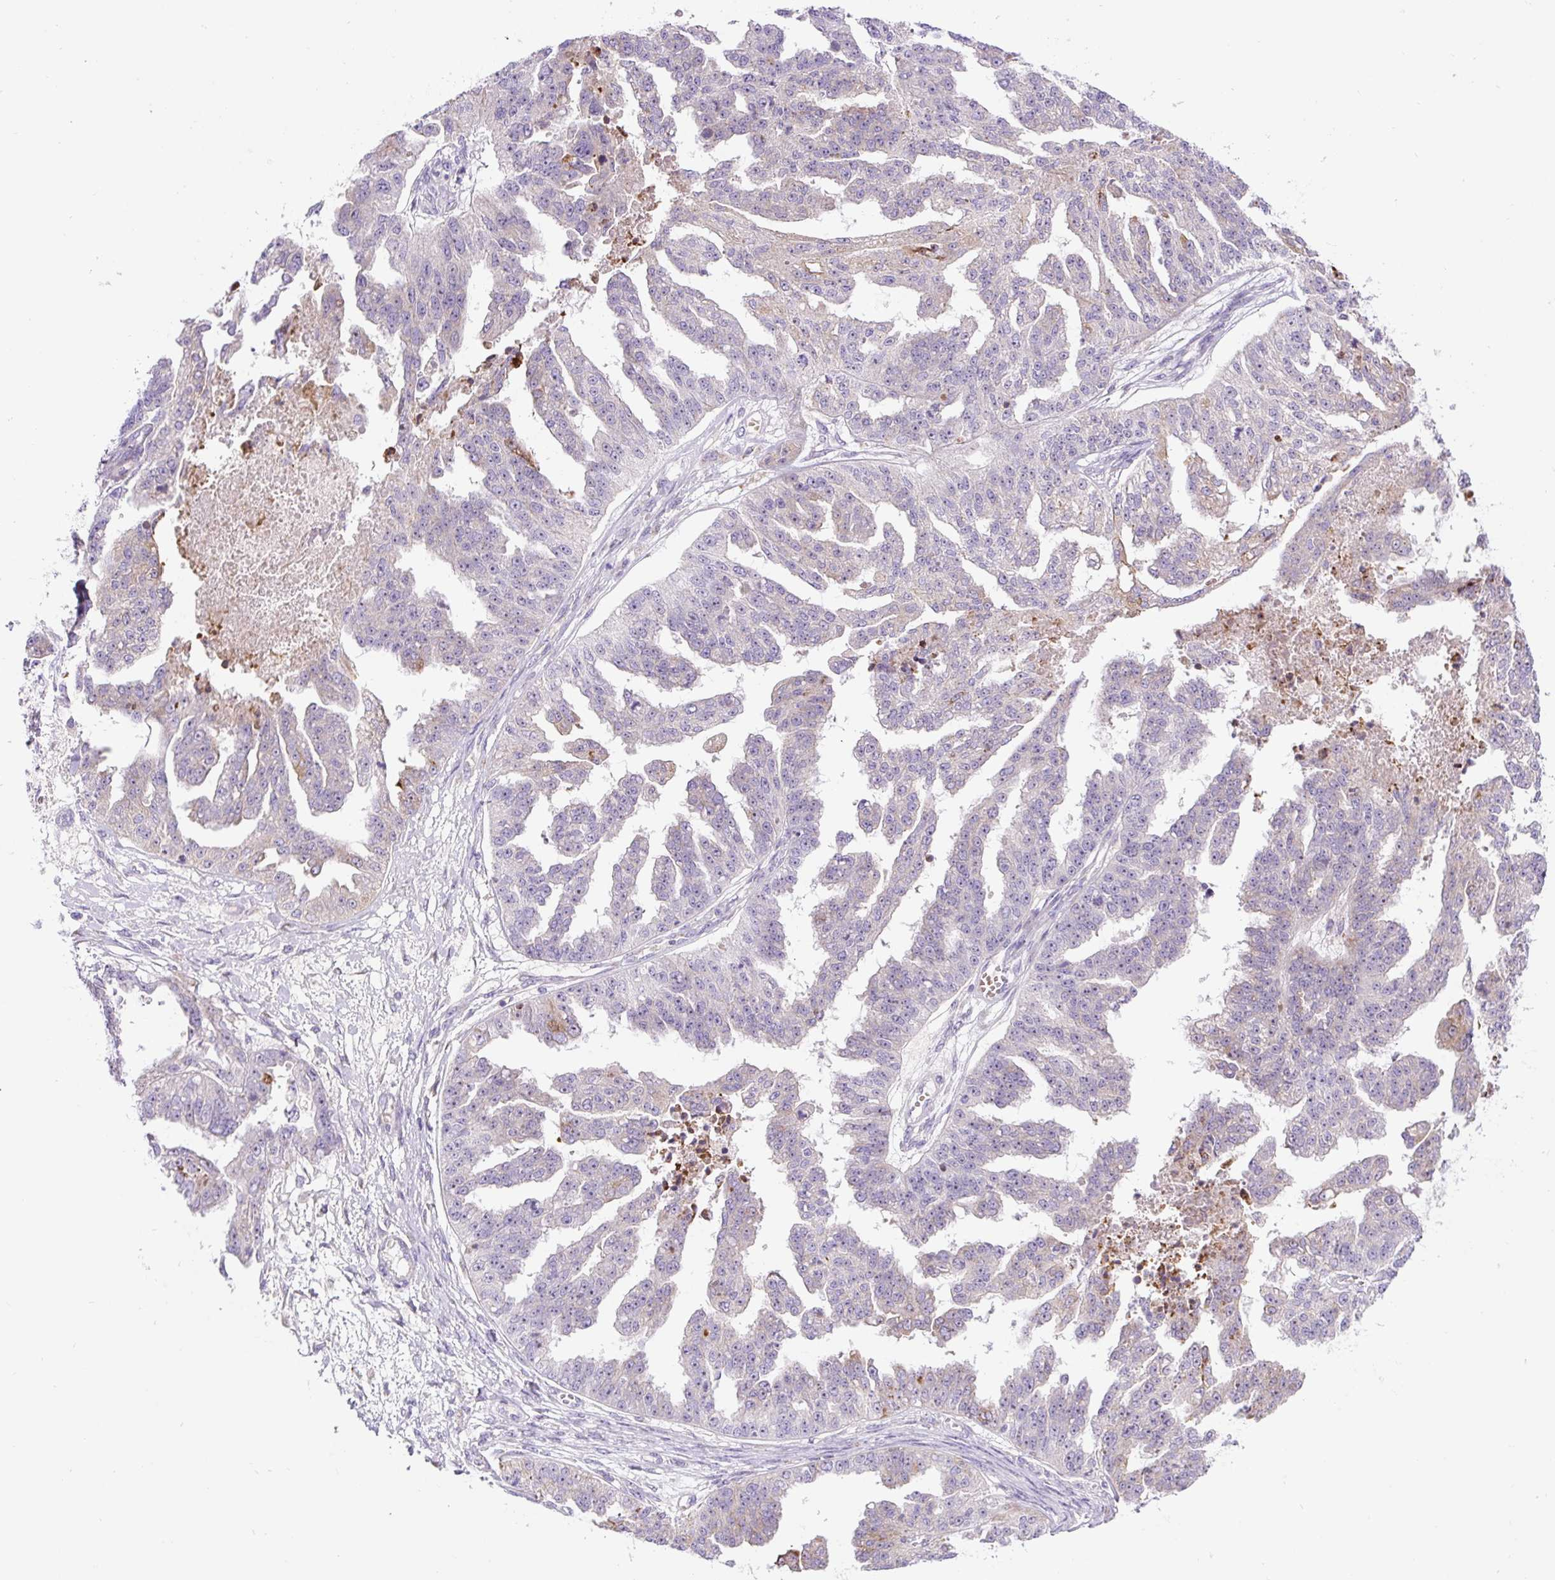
{"staining": {"intensity": "moderate", "quantity": "<25%", "location": "cytoplasmic/membranous"}, "tissue": "ovarian cancer", "cell_type": "Tumor cells", "image_type": "cancer", "snomed": [{"axis": "morphology", "description": "Cystadenocarcinoma, serous, NOS"}, {"axis": "topography", "description": "Ovary"}], "caption": "Ovarian cancer stained with DAB (3,3'-diaminobenzidine) IHC reveals low levels of moderate cytoplasmic/membranous positivity in approximately <25% of tumor cells.", "gene": "ZNF596", "patient": {"sex": "female", "age": 58}}